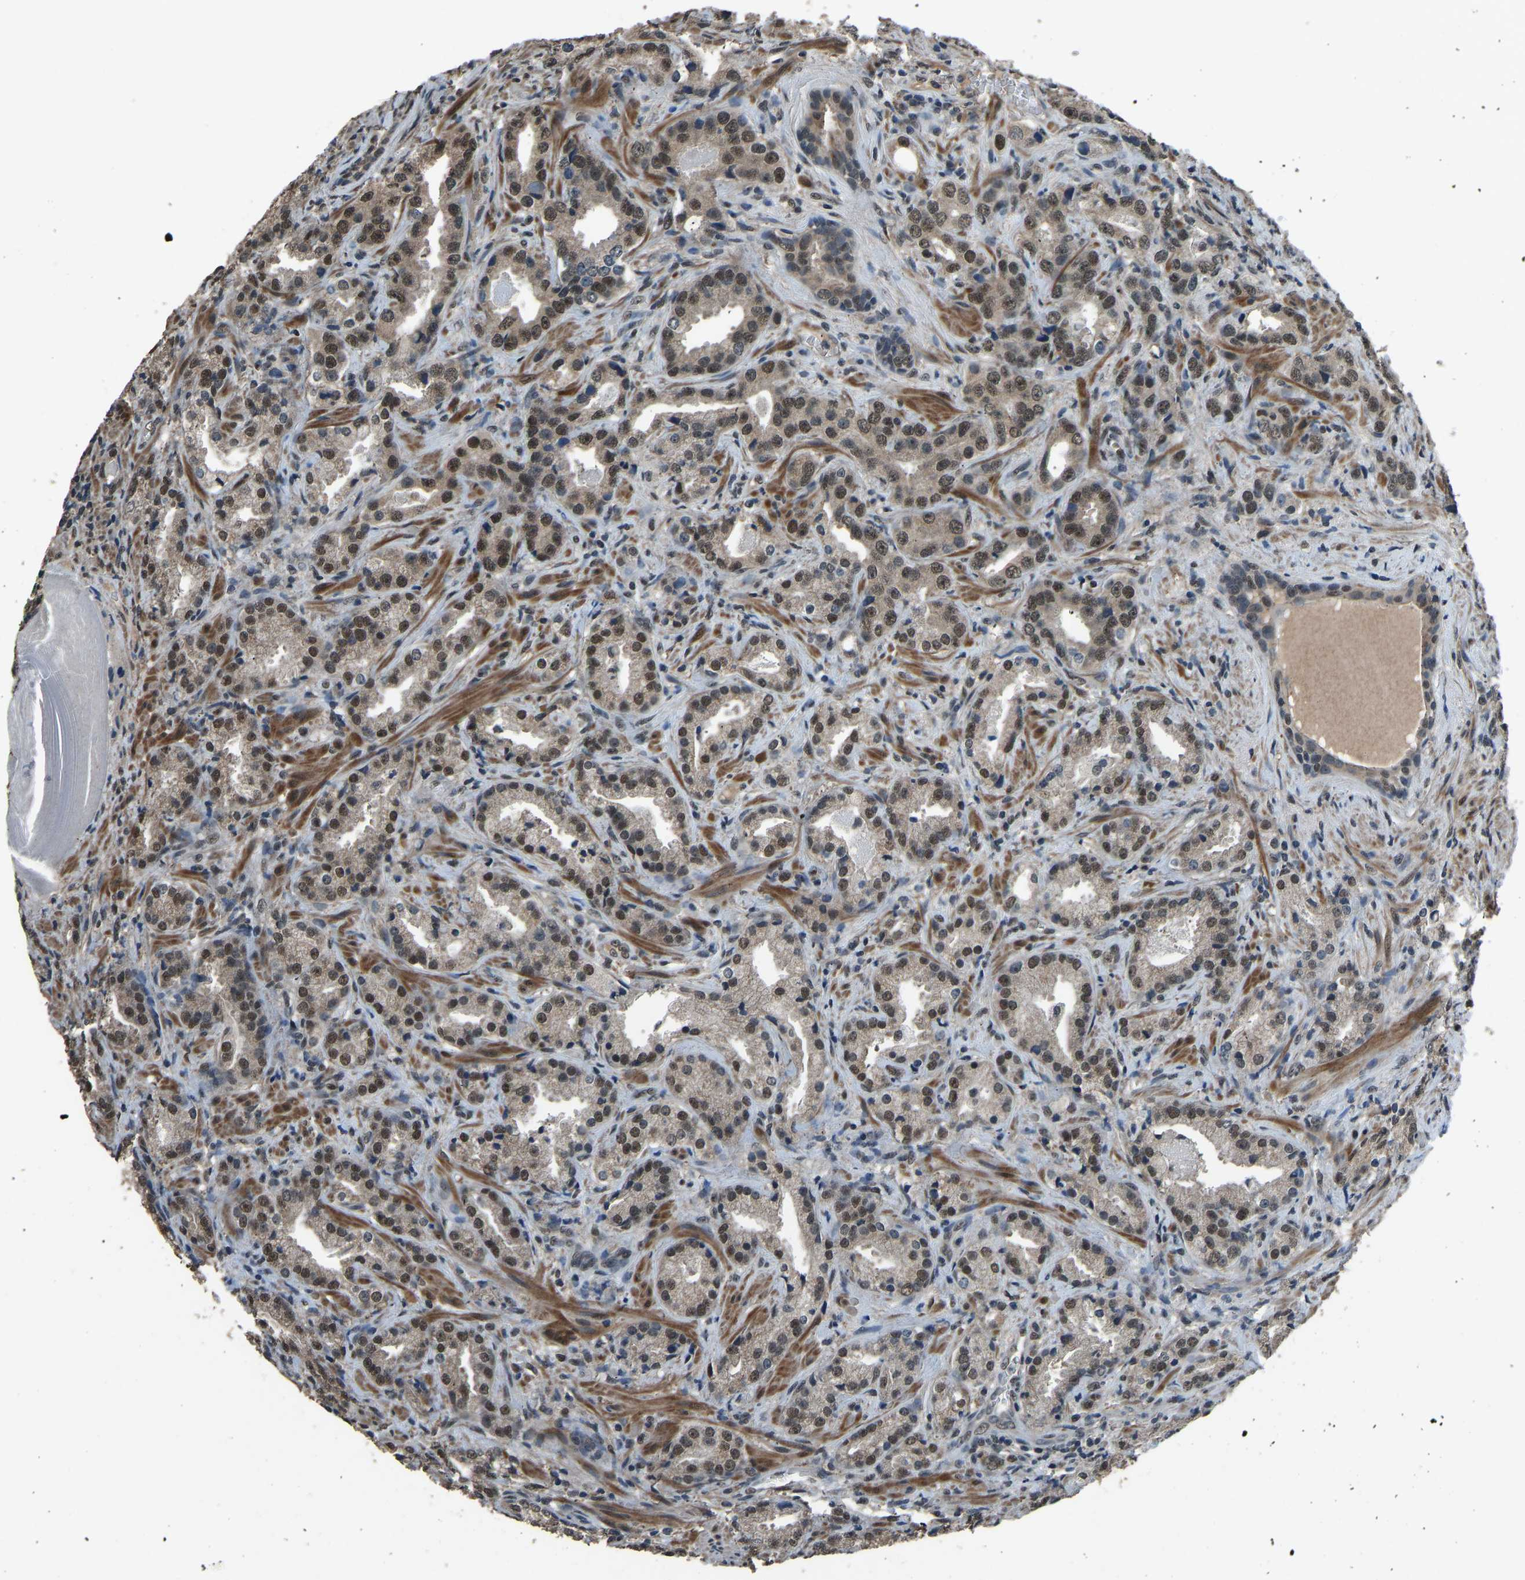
{"staining": {"intensity": "moderate", "quantity": ">75%", "location": "nuclear"}, "tissue": "prostate cancer", "cell_type": "Tumor cells", "image_type": "cancer", "snomed": [{"axis": "morphology", "description": "Adenocarcinoma, High grade"}, {"axis": "topography", "description": "Prostate"}], "caption": "Immunohistochemistry micrograph of prostate cancer (adenocarcinoma (high-grade)) stained for a protein (brown), which displays medium levels of moderate nuclear expression in about >75% of tumor cells.", "gene": "TOX4", "patient": {"sex": "male", "age": 63}}